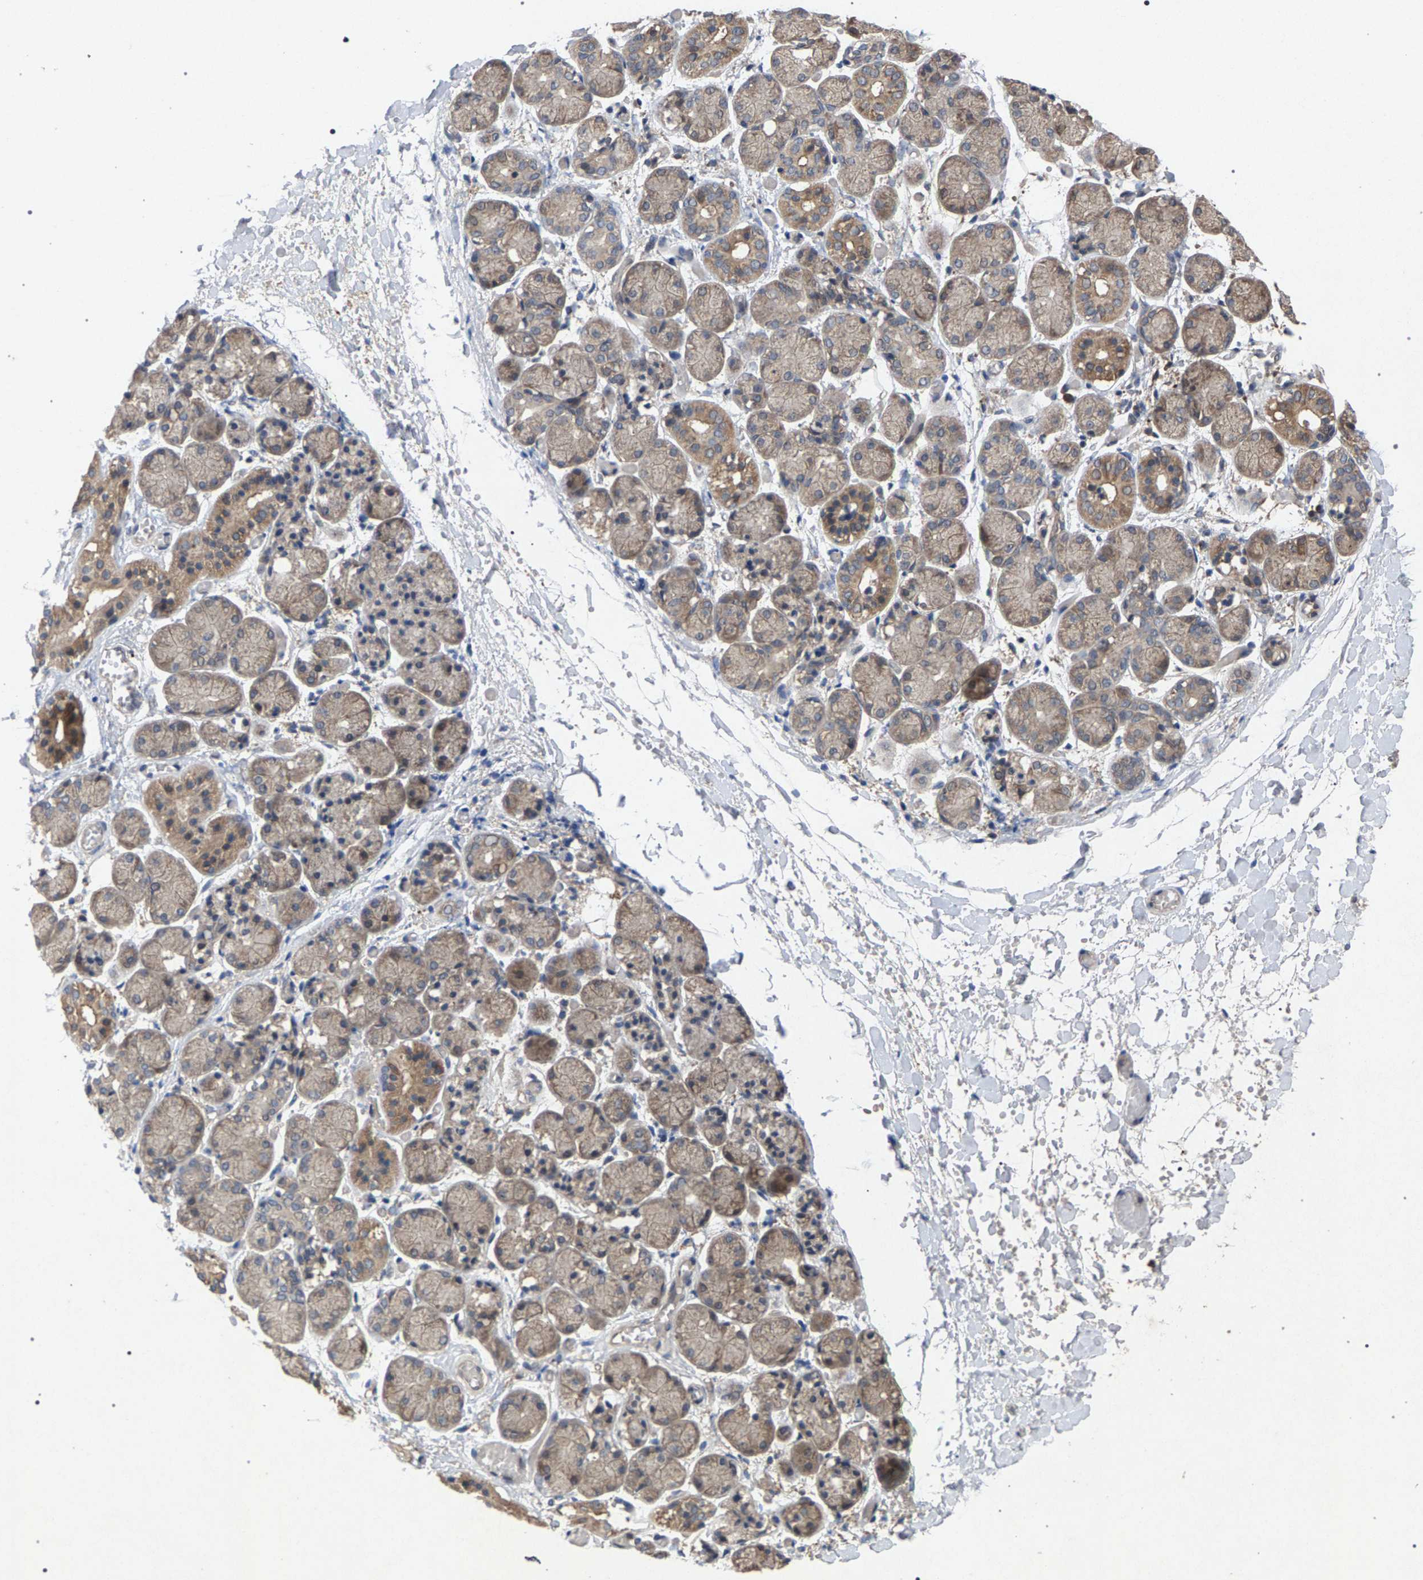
{"staining": {"intensity": "weak", "quantity": ">75%", "location": "cytoplasmic/membranous"}, "tissue": "salivary gland", "cell_type": "Glandular cells", "image_type": "normal", "snomed": [{"axis": "morphology", "description": "Normal tissue, NOS"}, {"axis": "topography", "description": "Salivary gland"}], "caption": "Immunohistochemical staining of unremarkable human salivary gland demonstrates >75% levels of weak cytoplasmic/membranous protein expression in about >75% of glandular cells. Using DAB (brown) and hematoxylin (blue) stains, captured at high magnification using brightfield microscopy.", "gene": "SLC4A4", "patient": {"sex": "female", "age": 24}}